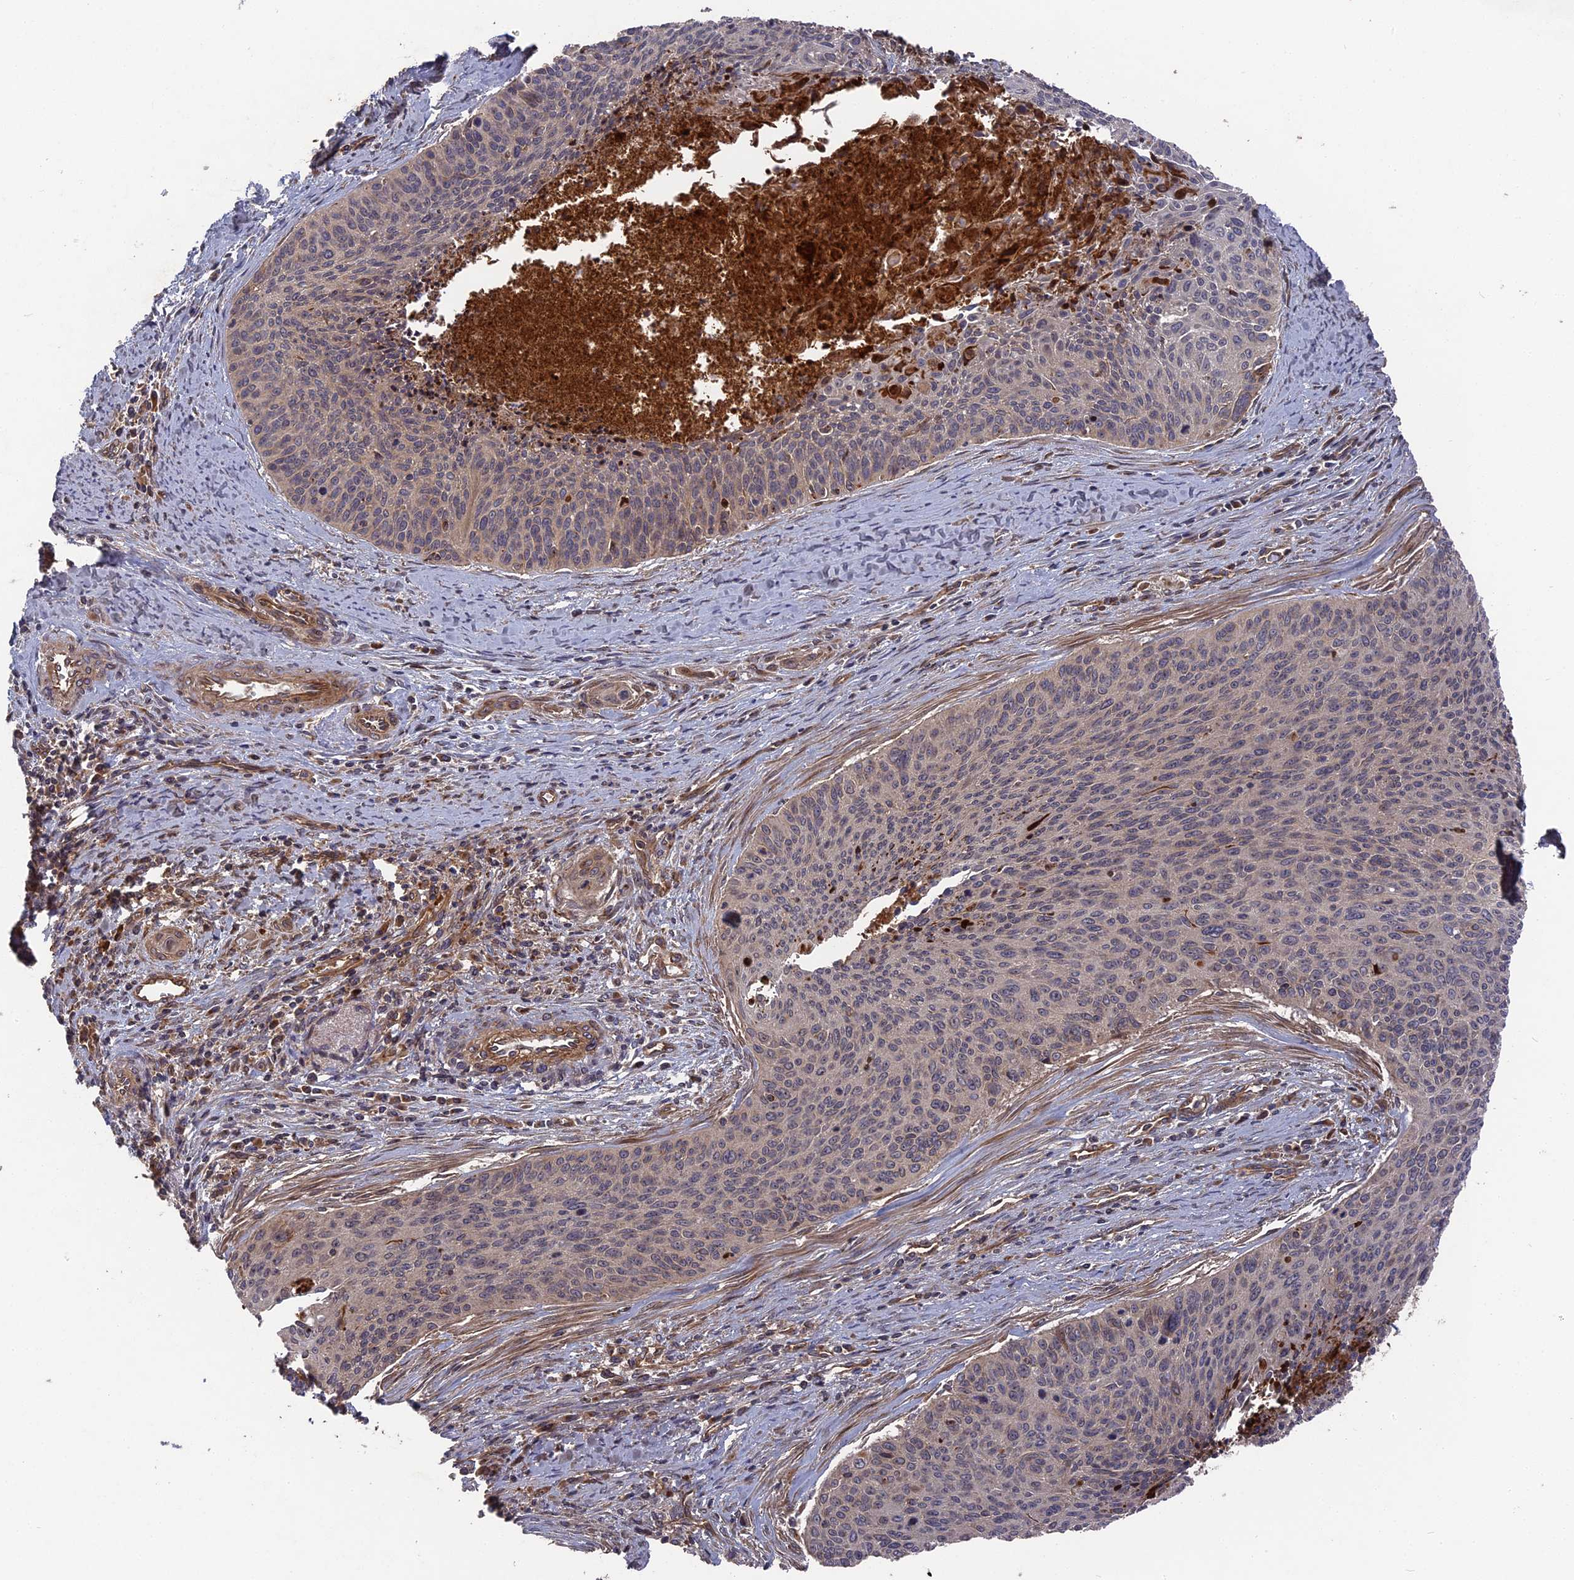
{"staining": {"intensity": "negative", "quantity": "none", "location": "none"}, "tissue": "cervical cancer", "cell_type": "Tumor cells", "image_type": "cancer", "snomed": [{"axis": "morphology", "description": "Squamous cell carcinoma, NOS"}, {"axis": "topography", "description": "Cervix"}], "caption": "This is a histopathology image of IHC staining of cervical squamous cell carcinoma, which shows no staining in tumor cells.", "gene": "DEF8", "patient": {"sex": "female", "age": 55}}